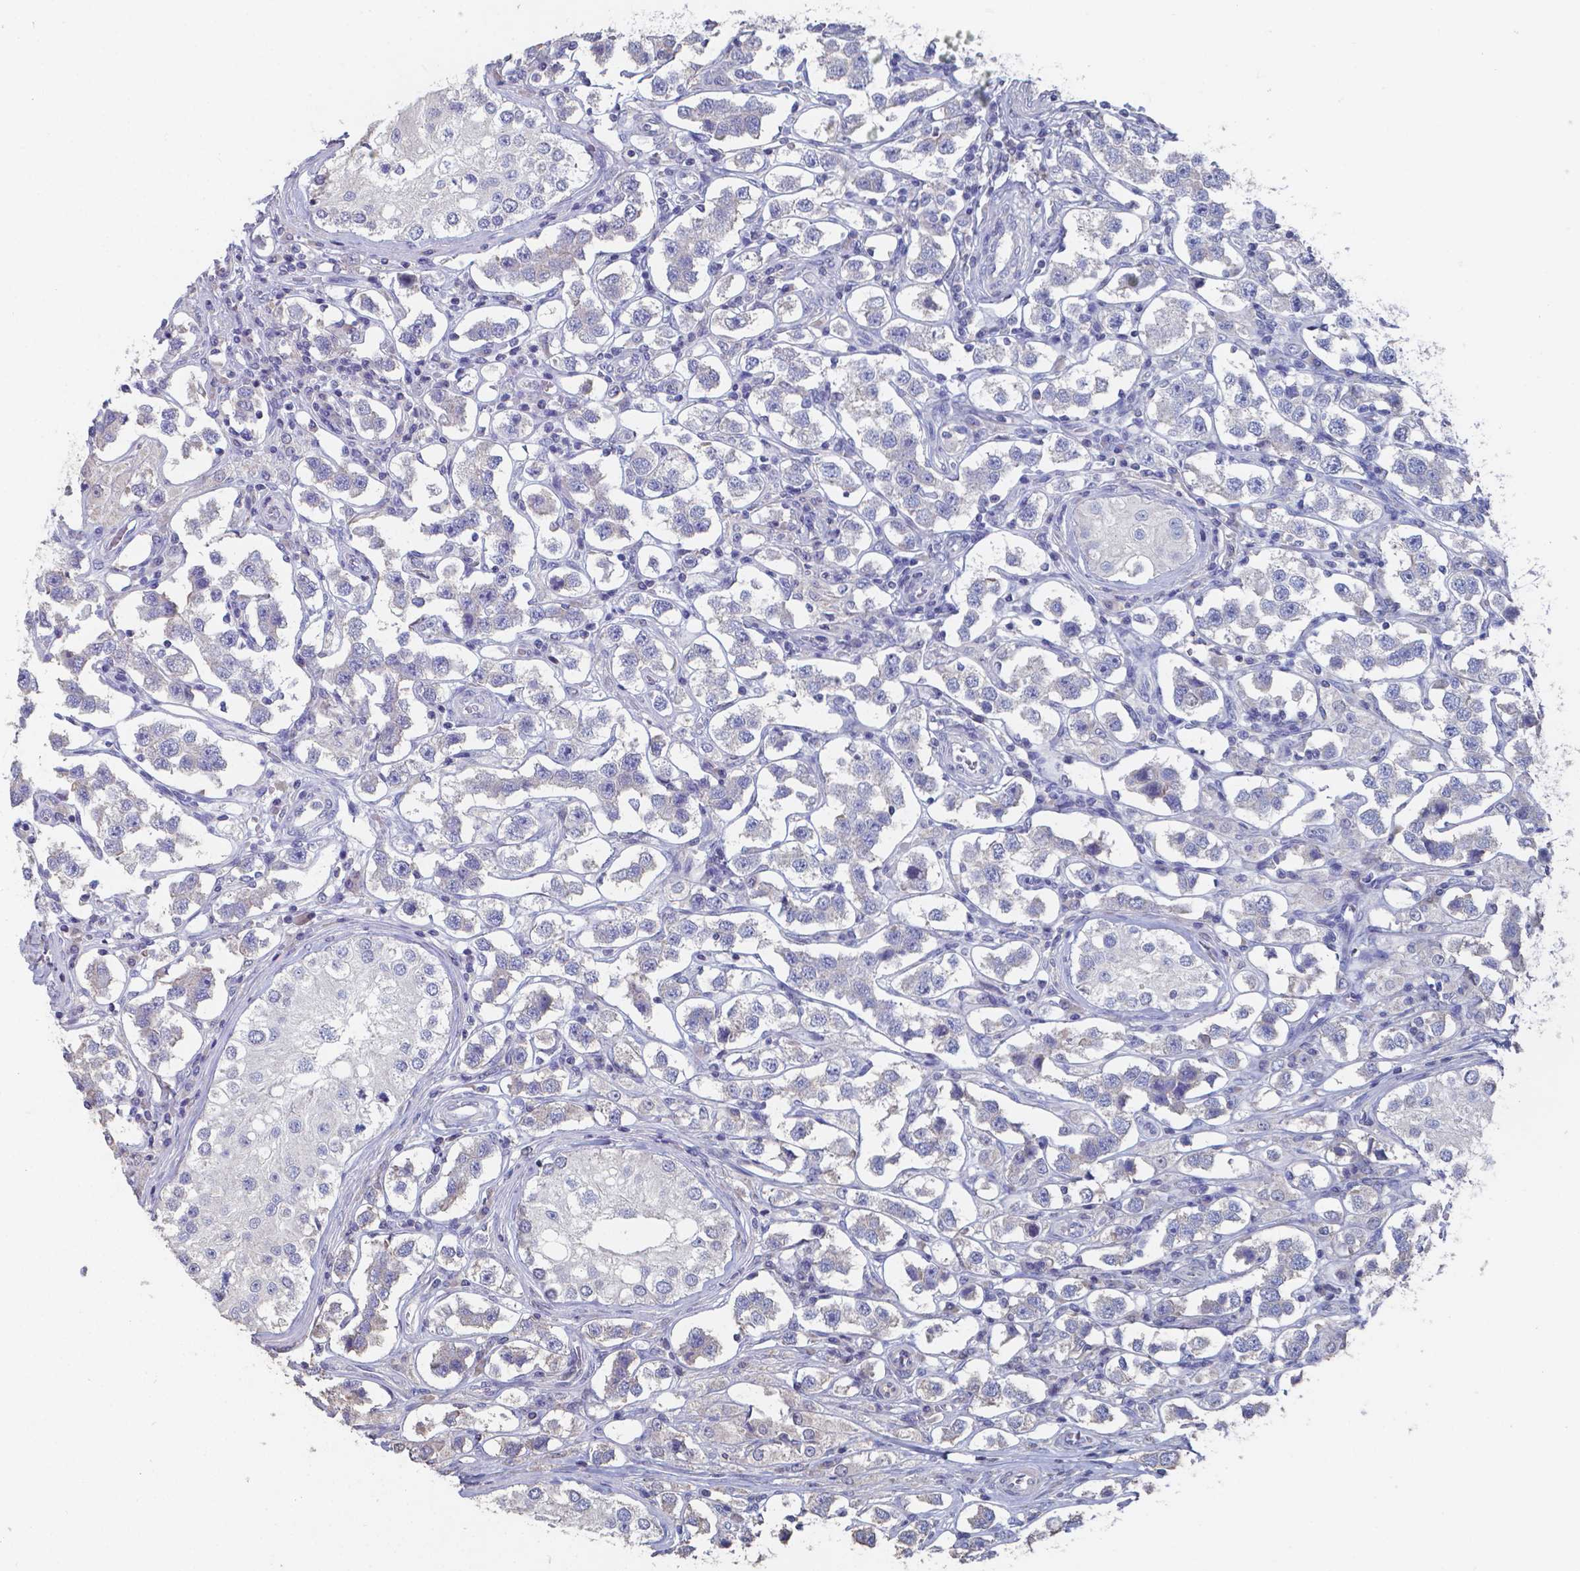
{"staining": {"intensity": "negative", "quantity": "none", "location": "none"}, "tissue": "testis cancer", "cell_type": "Tumor cells", "image_type": "cancer", "snomed": [{"axis": "morphology", "description": "Seminoma, NOS"}, {"axis": "topography", "description": "Testis"}], "caption": "A photomicrograph of testis cancer stained for a protein demonstrates no brown staining in tumor cells.", "gene": "FOXJ1", "patient": {"sex": "male", "age": 37}}